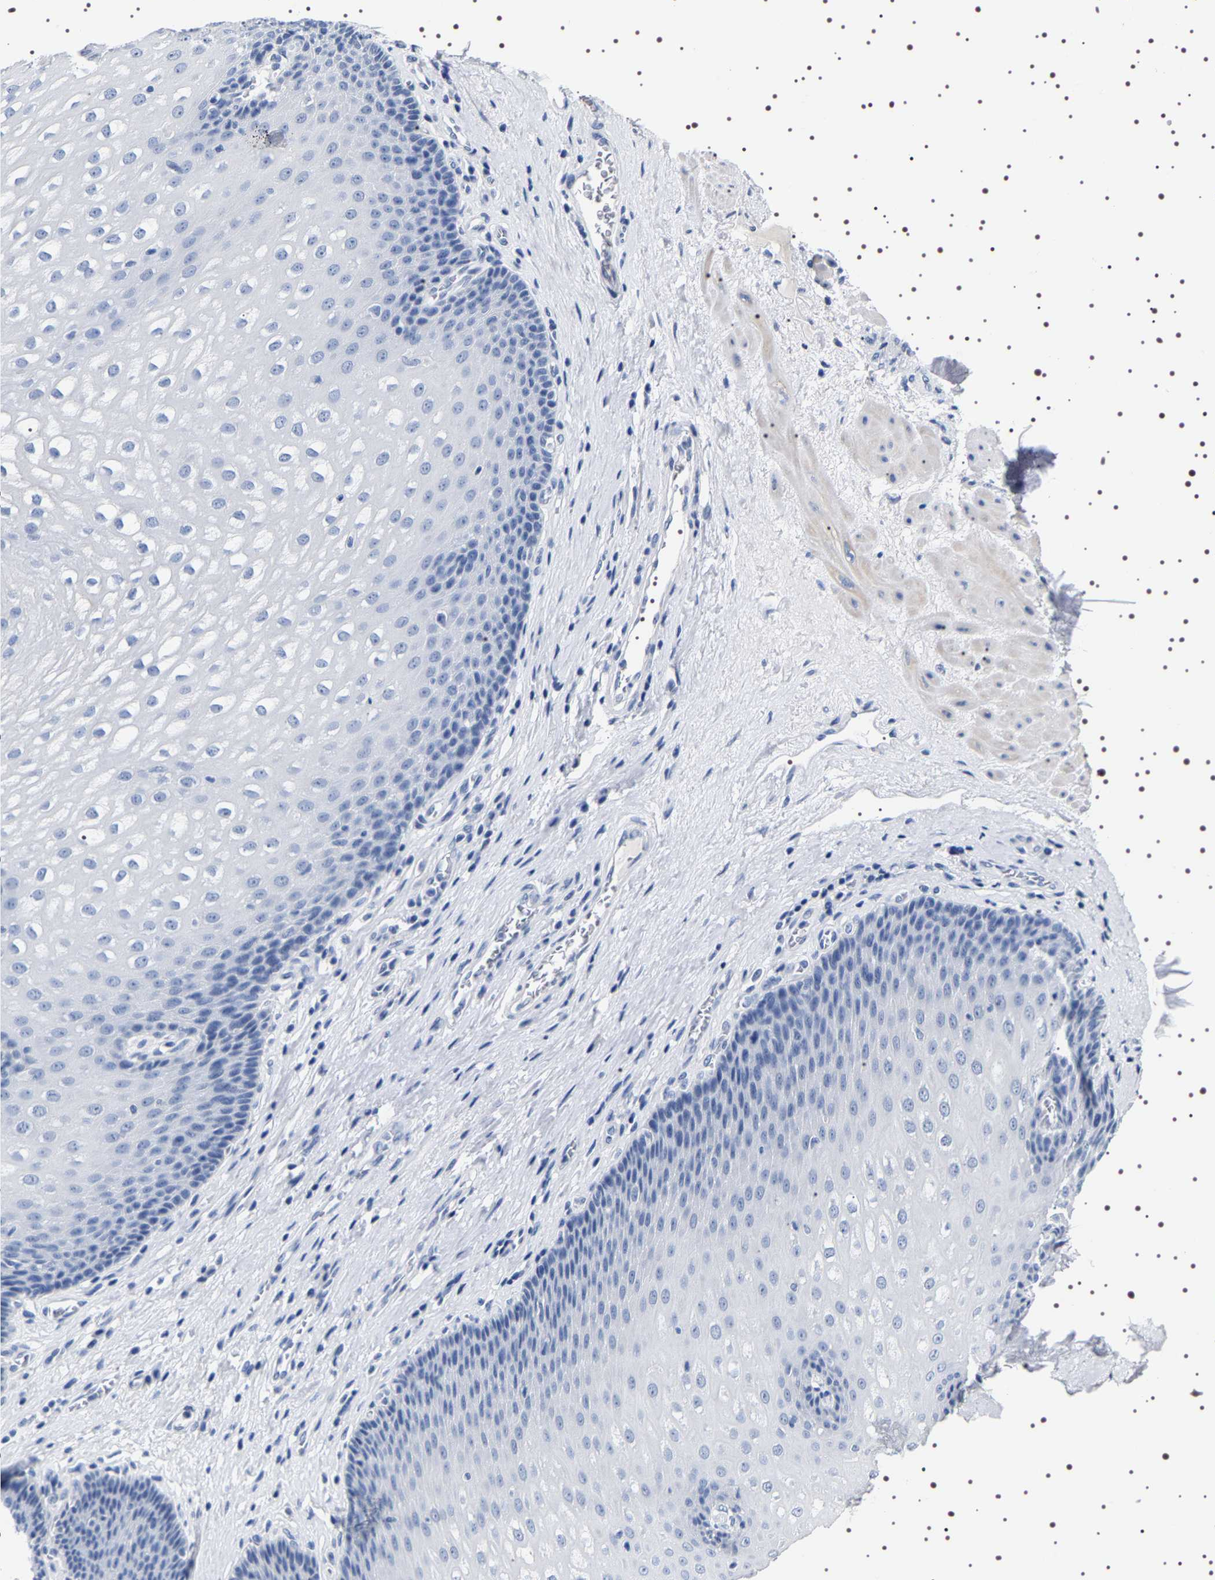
{"staining": {"intensity": "negative", "quantity": "none", "location": "none"}, "tissue": "esophagus", "cell_type": "Squamous epithelial cells", "image_type": "normal", "snomed": [{"axis": "morphology", "description": "Normal tissue, NOS"}, {"axis": "topography", "description": "Esophagus"}], "caption": "This is a image of immunohistochemistry (IHC) staining of unremarkable esophagus, which shows no positivity in squamous epithelial cells.", "gene": "UBQLN3", "patient": {"sex": "male", "age": 48}}